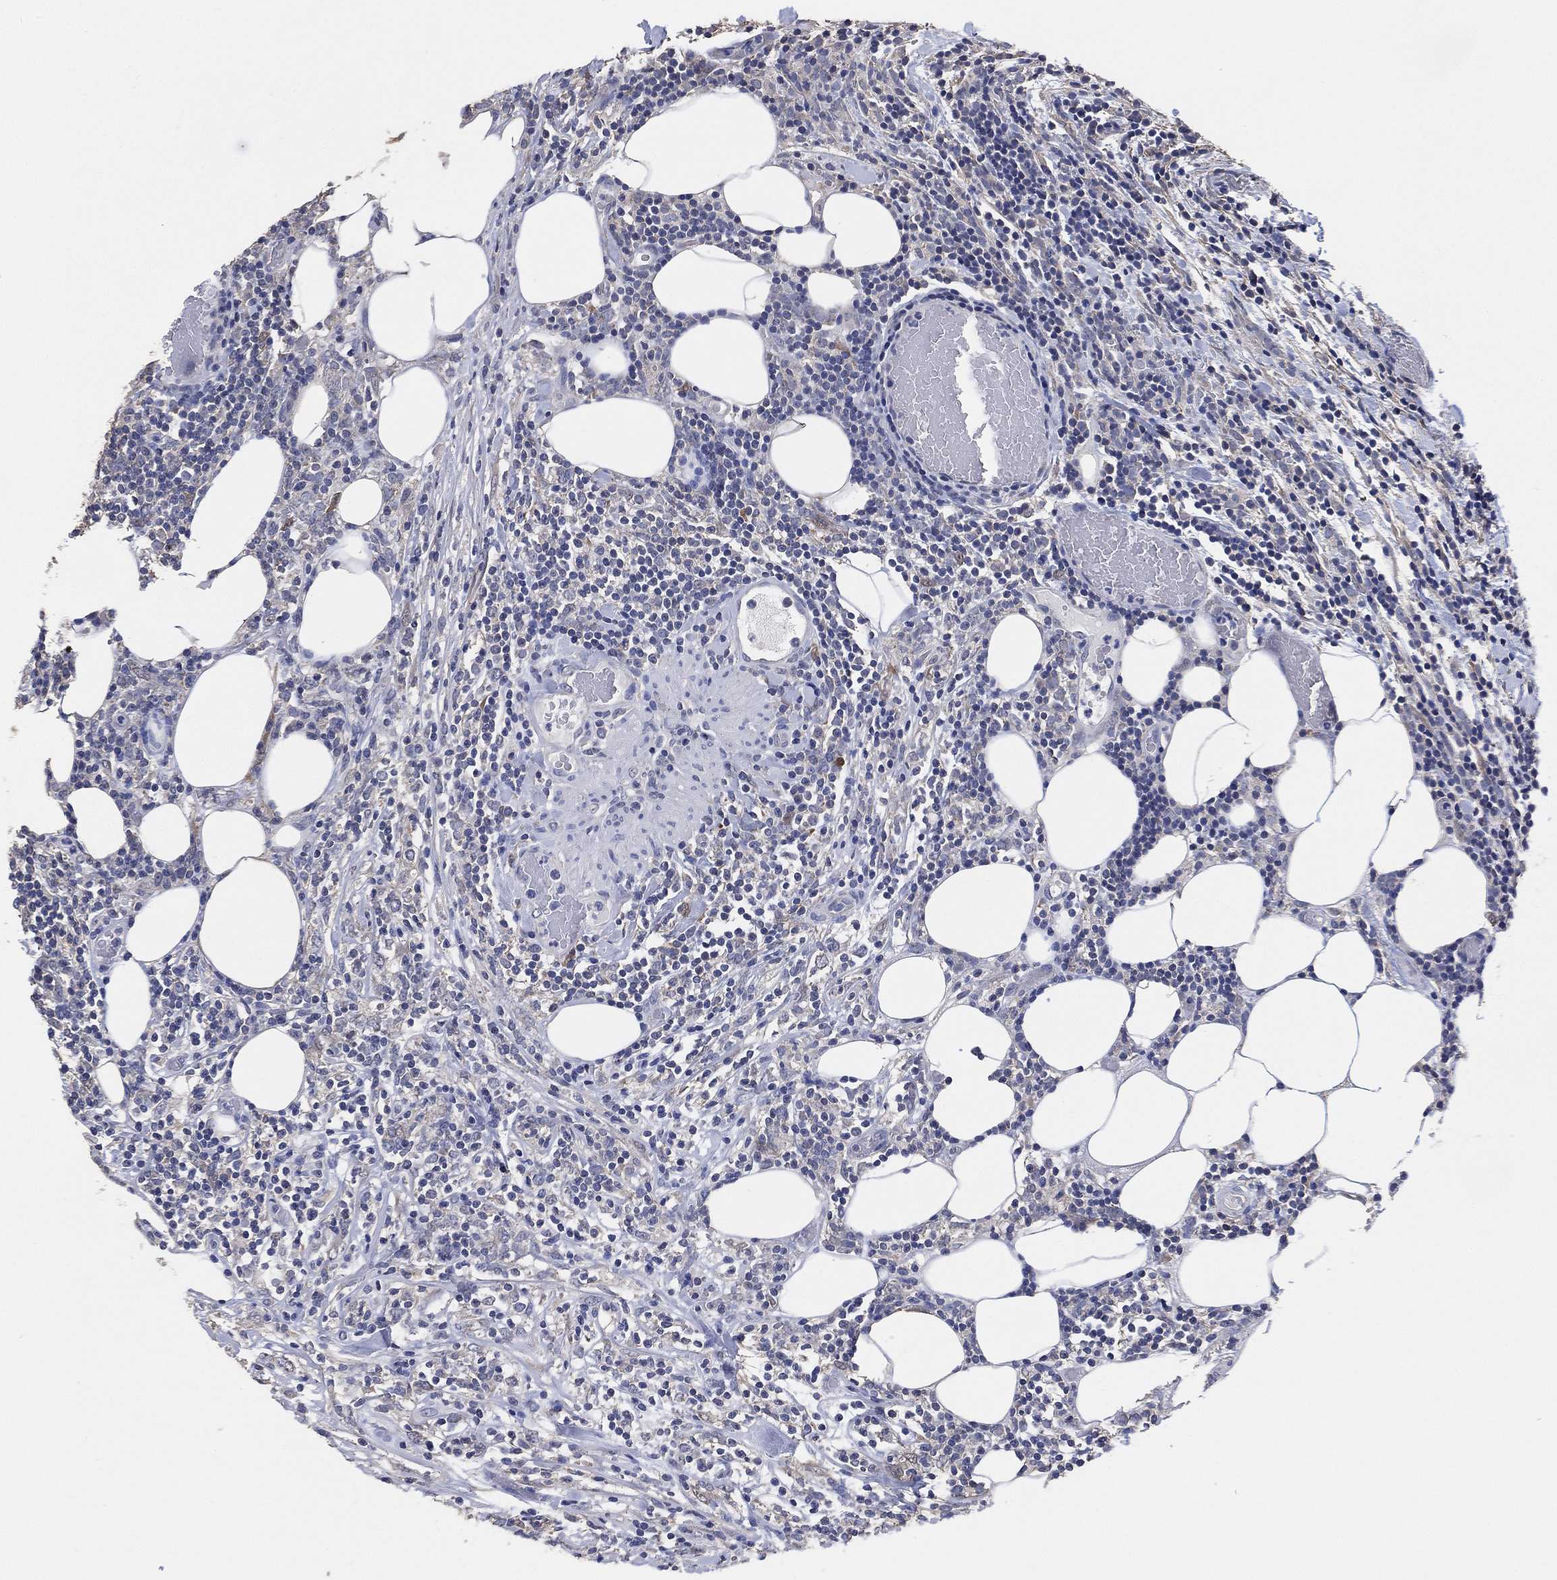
{"staining": {"intensity": "negative", "quantity": "none", "location": "none"}, "tissue": "lymphoma", "cell_type": "Tumor cells", "image_type": "cancer", "snomed": [{"axis": "morphology", "description": "Malignant lymphoma, non-Hodgkin's type, High grade"}, {"axis": "topography", "description": "Lymph node"}], "caption": "High power microscopy image of an IHC histopathology image of high-grade malignant lymphoma, non-Hodgkin's type, revealing no significant expression in tumor cells.", "gene": "KLK5", "patient": {"sex": "female", "age": 84}}